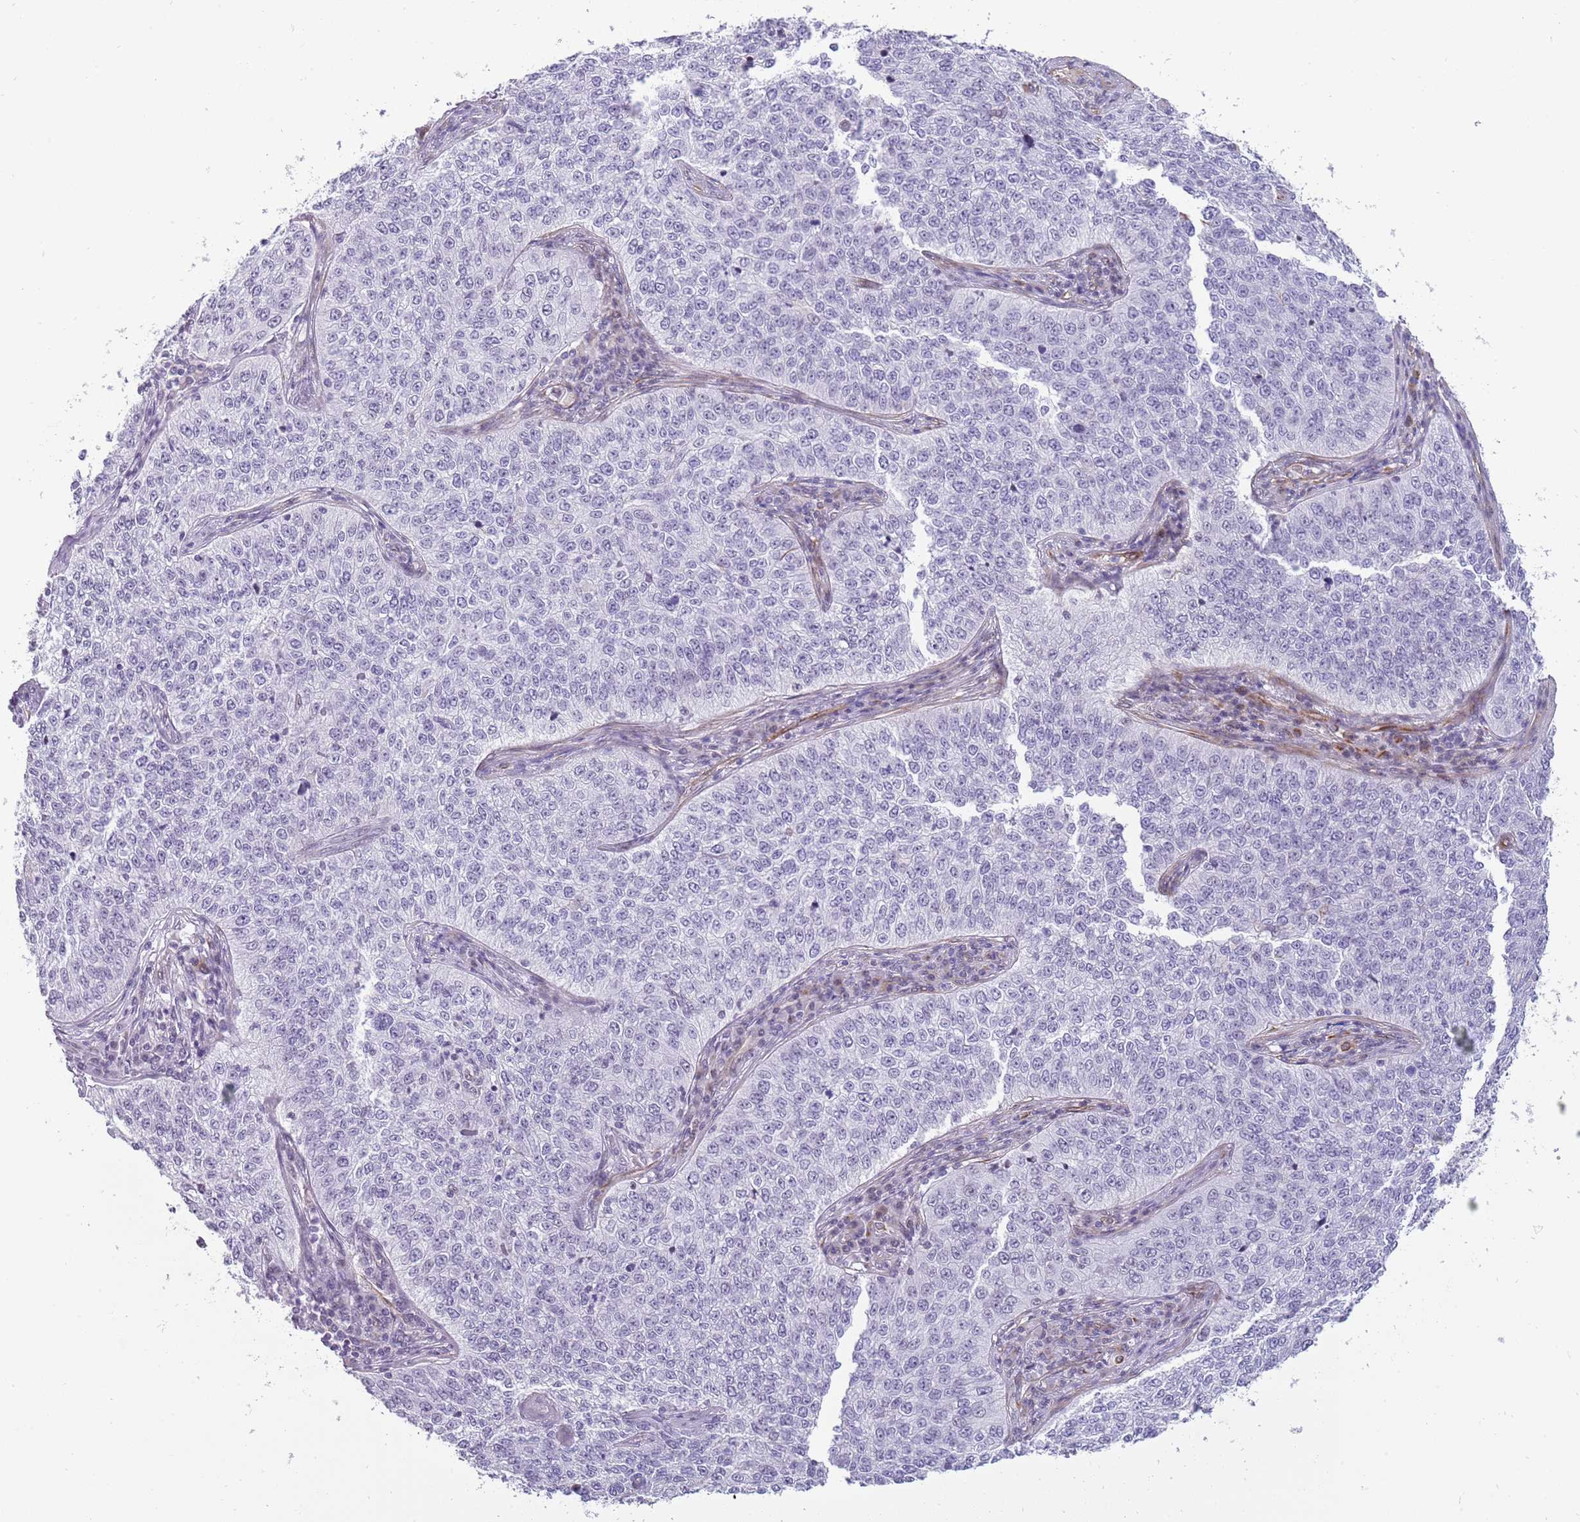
{"staining": {"intensity": "negative", "quantity": "none", "location": "none"}, "tissue": "cervical cancer", "cell_type": "Tumor cells", "image_type": "cancer", "snomed": [{"axis": "morphology", "description": "Squamous cell carcinoma, NOS"}, {"axis": "topography", "description": "Cervix"}], "caption": "Tumor cells are negative for protein expression in human cervical squamous cell carcinoma. (DAB (3,3'-diaminobenzidine) IHC with hematoxylin counter stain).", "gene": "NBPF3", "patient": {"sex": "female", "age": 35}}